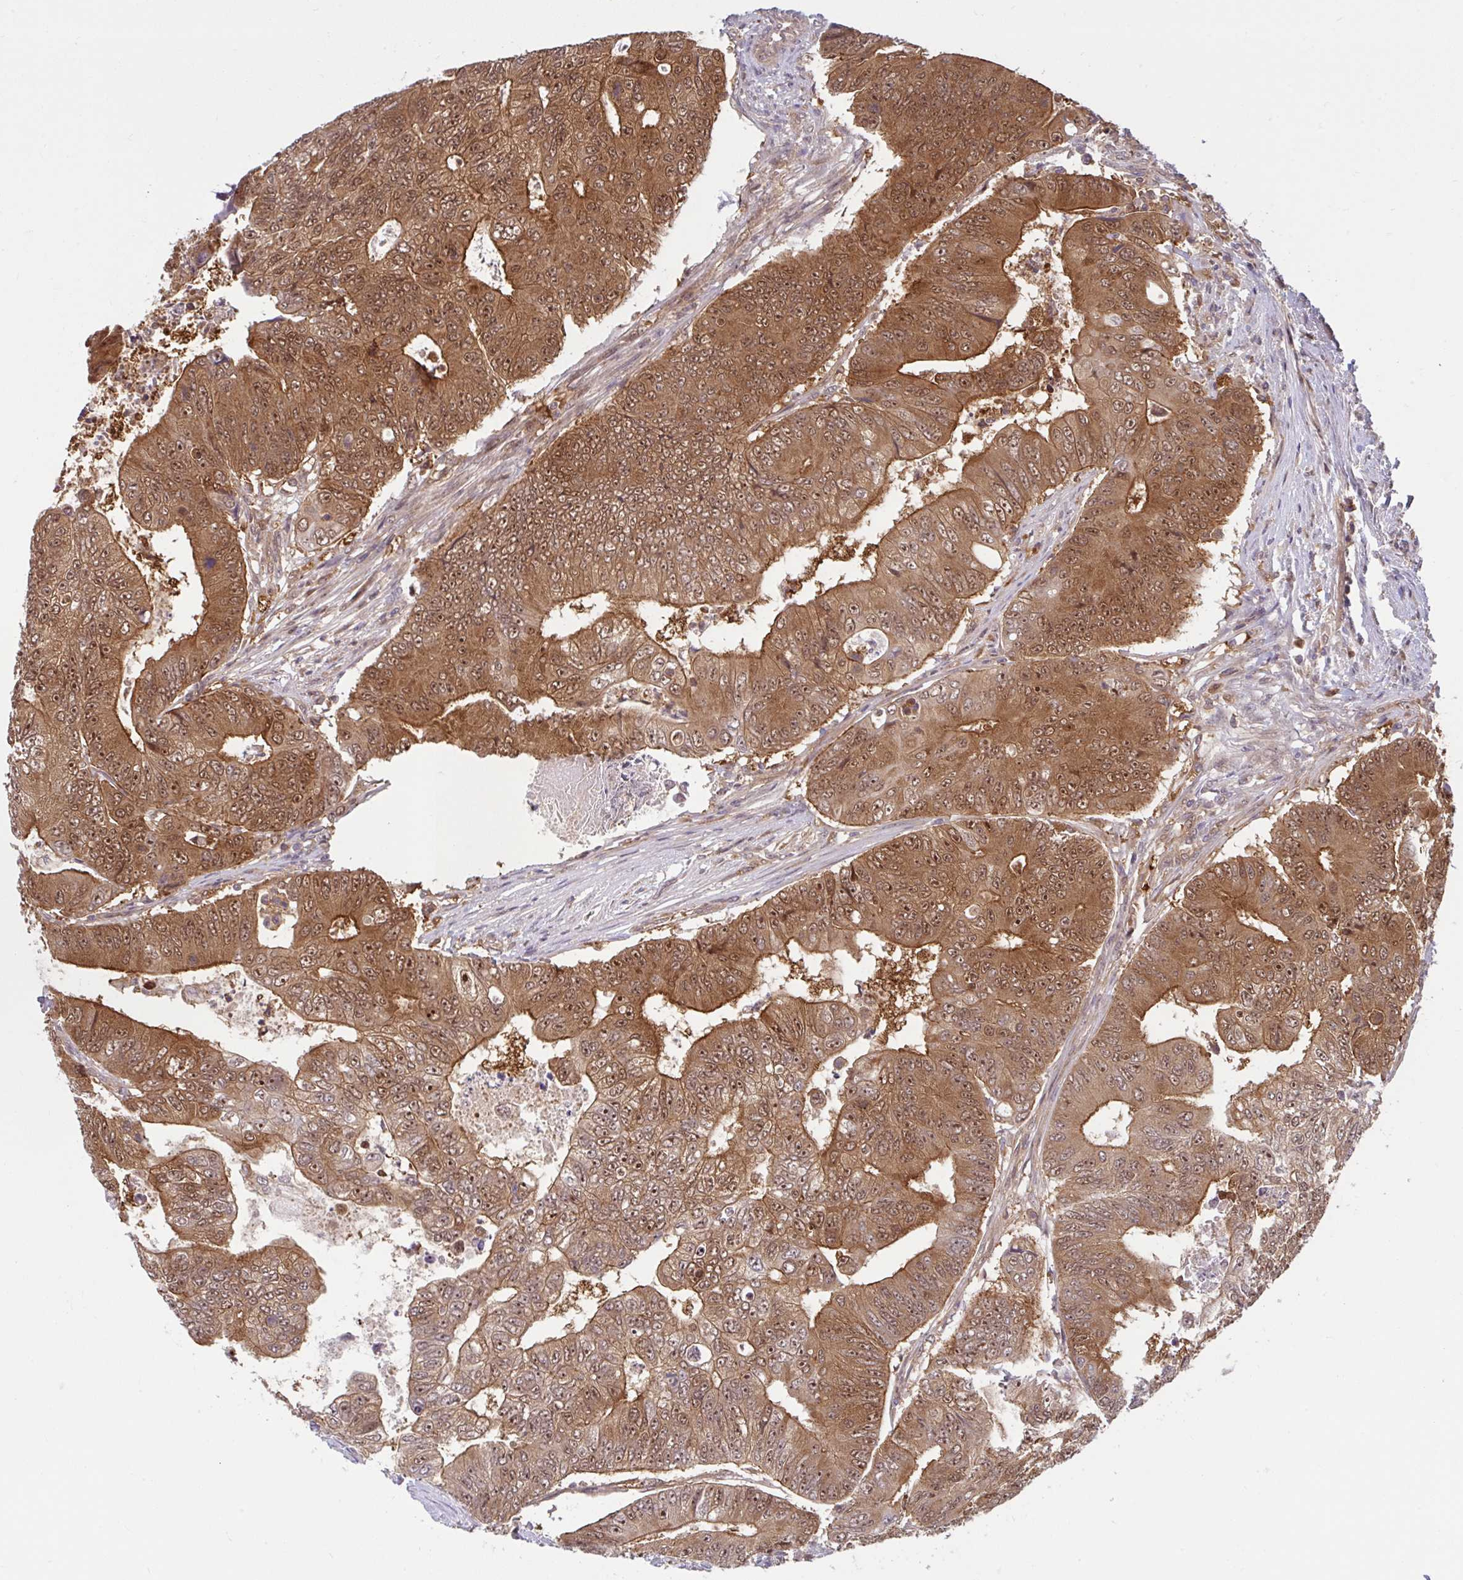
{"staining": {"intensity": "strong", "quantity": ">75%", "location": "cytoplasmic/membranous,nuclear"}, "tissue": "colorectal cancer", "cell_type": "Tumor cells", "image_type": "cancer", "snomed": [{"axis": "morphology", "description": "Adenocarcinoma, NOS"}, {"axis": "topography", "description": "Colon"}], "caption": "Adenocarcinoma (colorectal) was stained to show a protein in brown. There is high levels of strong cytoplasmic/membranous and nuclear positivity in about >75% of tumor cells.", "gene": "HMBS", "patient": {"sex": "female", "age": 48}}